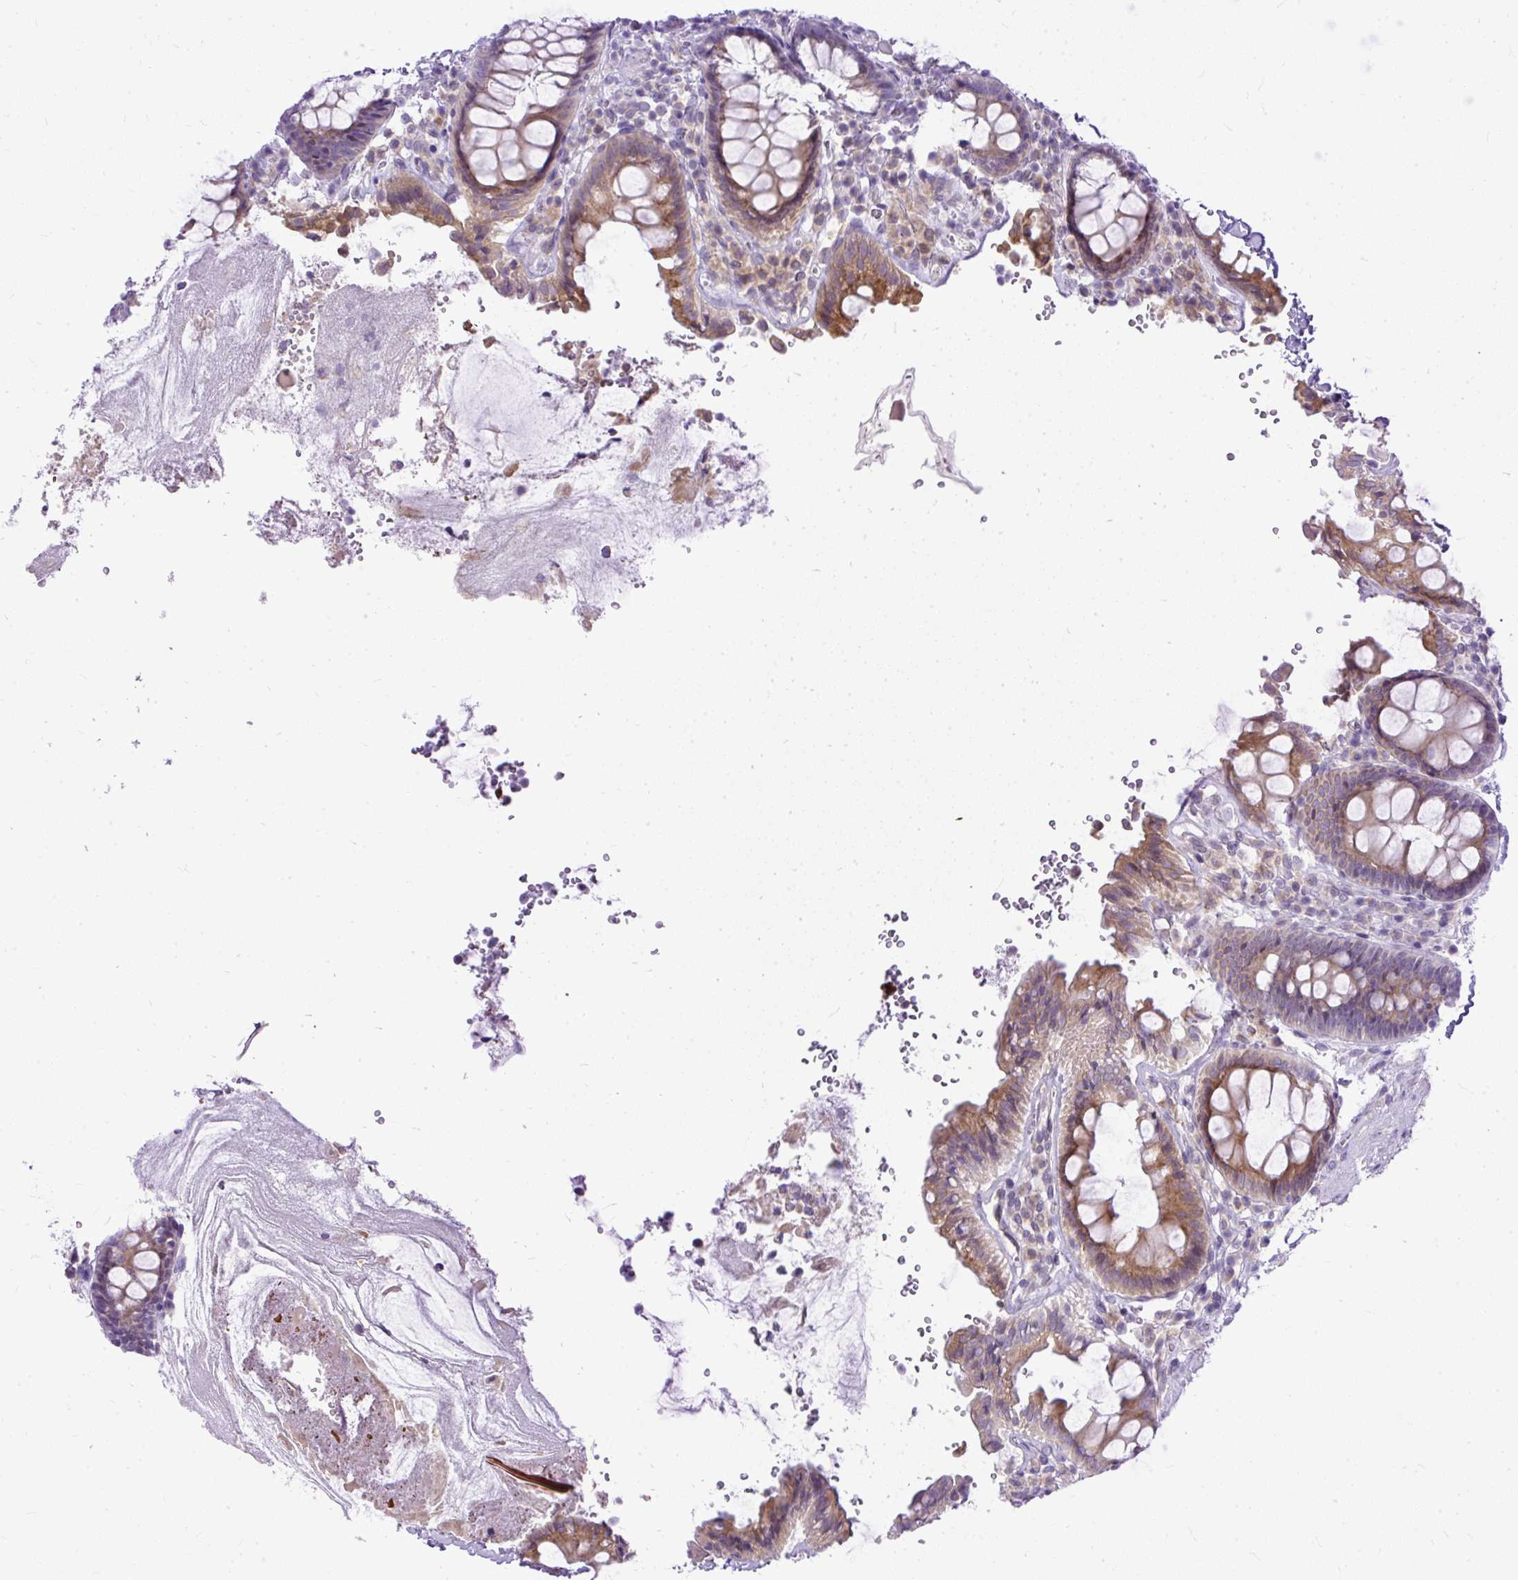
{"staining": {"intensity": "negative", "quantity": "none", "location": "none"}, "tissue": "colon", "cell_type": "Endothelial cells", "image_type": "normal", "snomed": [{"axis": "morphology", "description": "Normal tissue, NOS"}, {"axis": "topography", "description": "Colon"}], "caption": "IHC photomicrograph of normal human colon stained for a protein (brown), which demonstrates no positivity in endothelial cells.", "gene": "AMFR", "patient": {"sex": "male", "age": 84}}